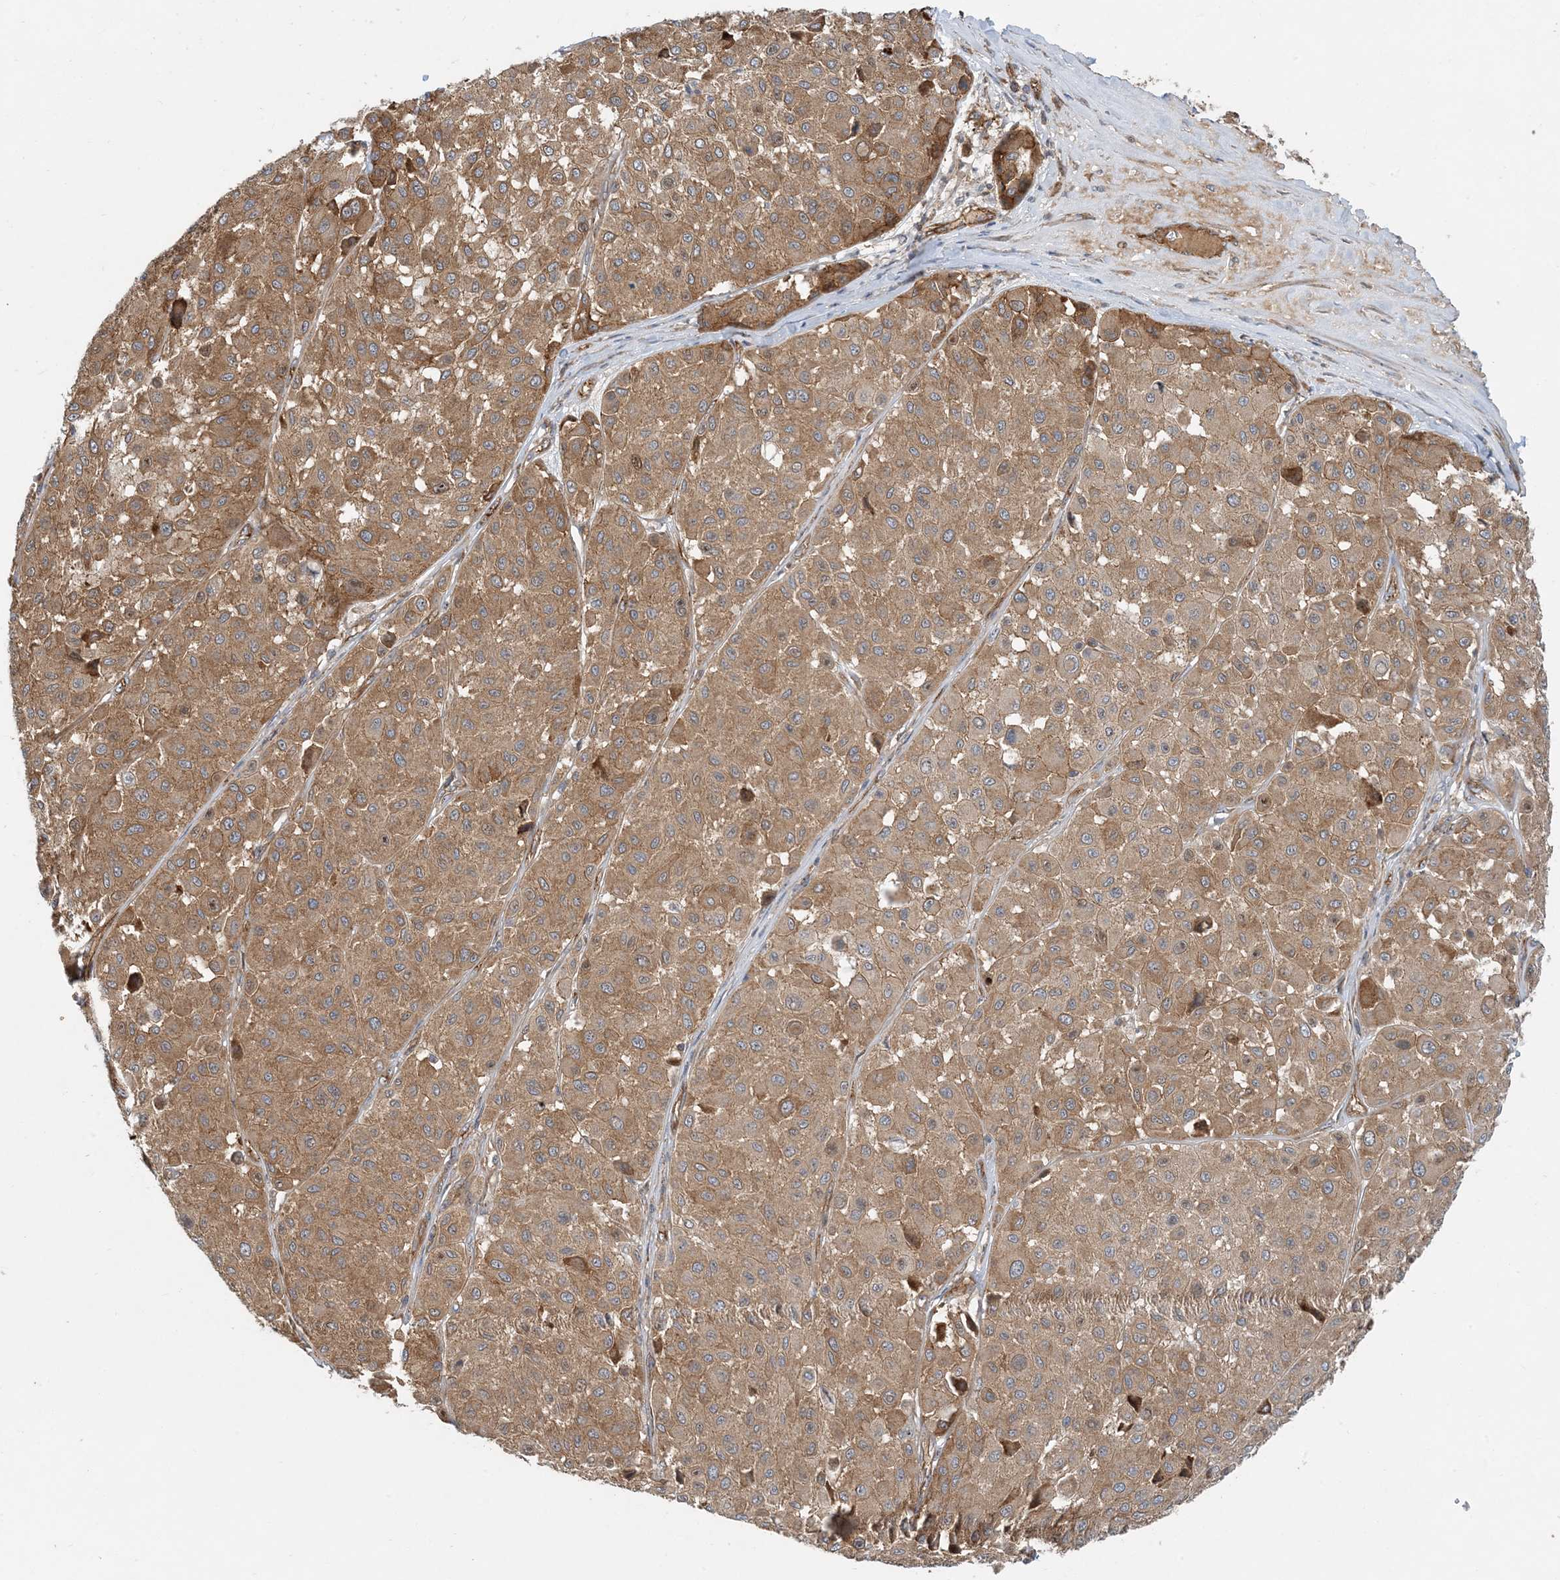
{"staining": {"intensity": "moderate", "quantity": ">75%", "location": "cytoplasmic/membranous"}, "tissue": "melanoma", "cell_type": "Tumor cells", "image_type": "cancer", "snomed": [{"axis": "morphology", "description": "Malignant melanoma, Metastatic site"}, {"axis": "topography", "description": "Soft tissue"}], "caption": "The histopathology image shows staining of melanoma, revealing moderate cytoplasmic/membranous protein expression (brown color) within tumor cells.", "gene": "MYL5", "patient": {"sex": "male", "age": 41}}